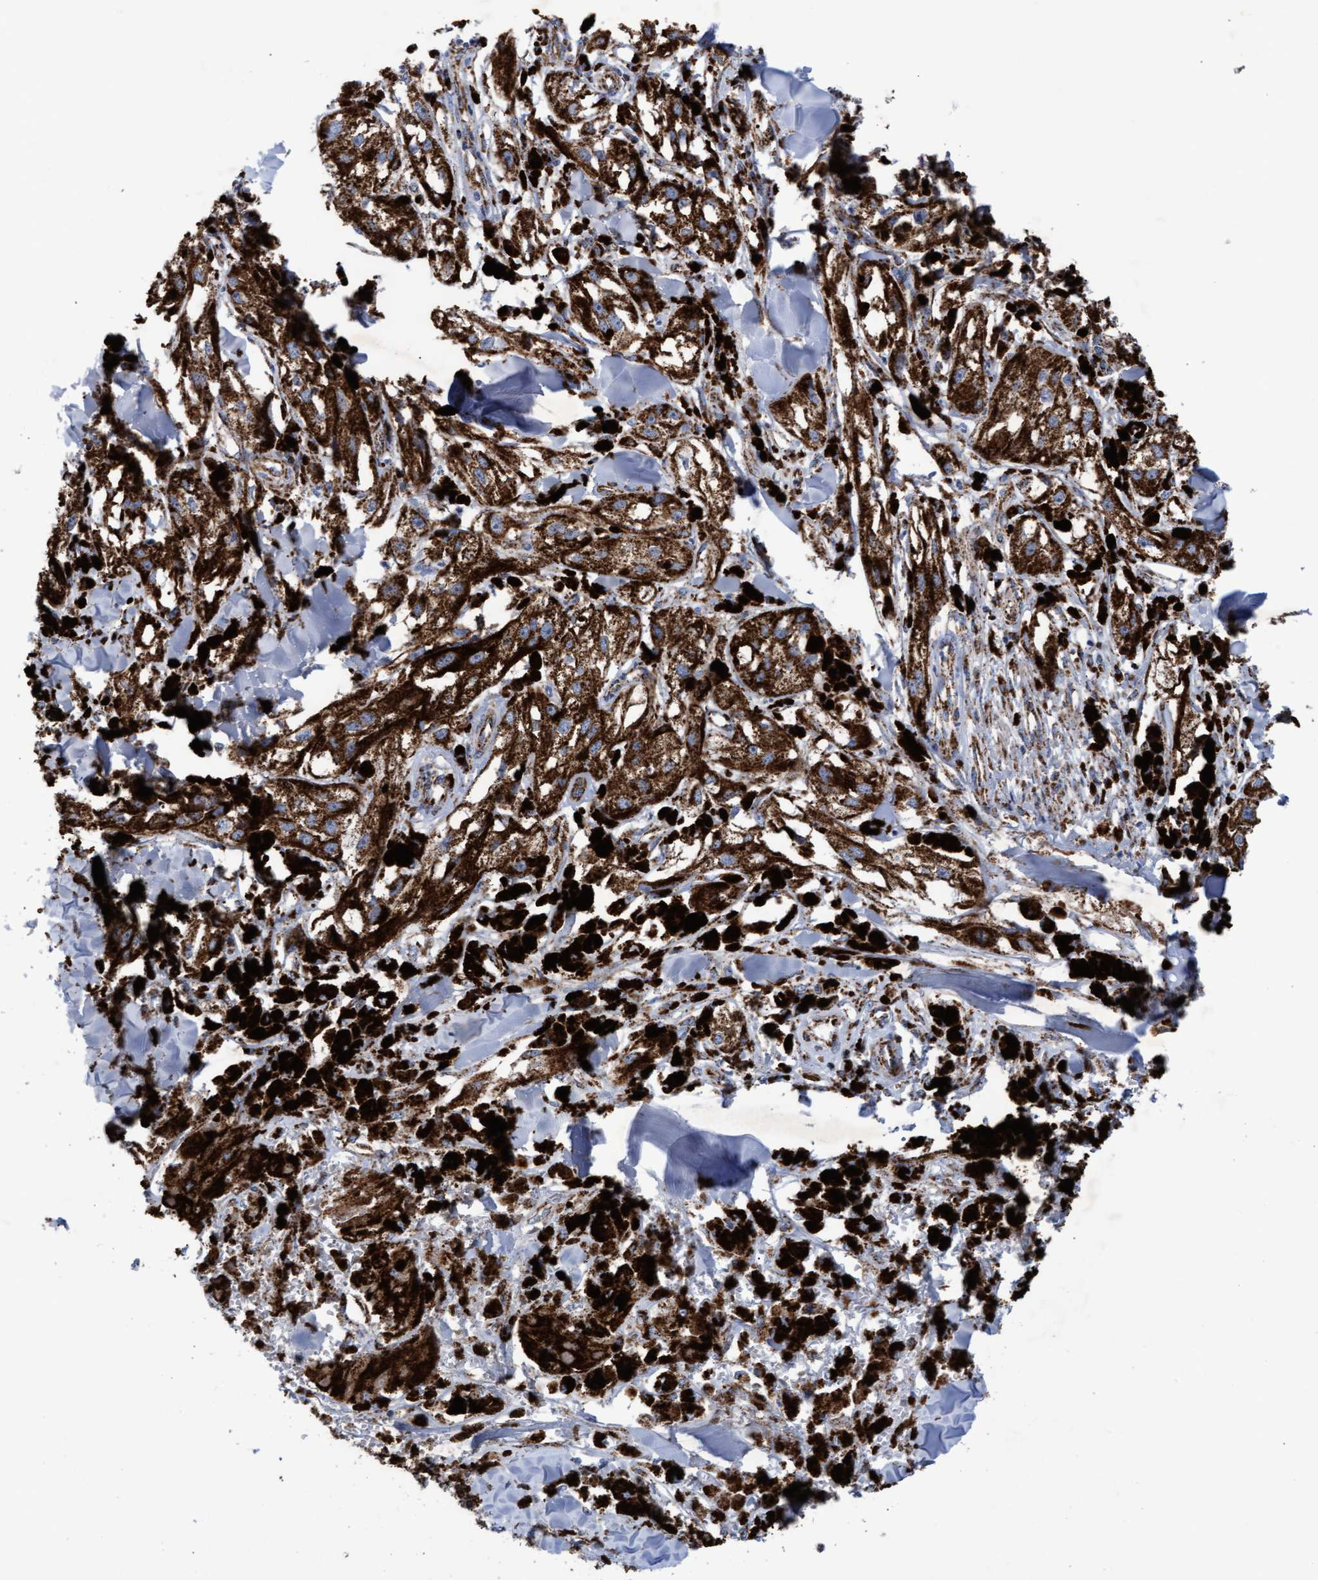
{"staining": {"intensity": "strong", "quantity": ">75%", "location": "cytoplasmic/membranous"}, "tissue": "melanoma", "cell_type": "Tumor cells", "image_type": "cancer", "snomed": [{"axis": "morphology", "description": "Malignant melanoma, NOS"}, {"axis": "topography", "description": "Skin"}], "caption": "Immunohistochemical staining of human melanoma exhibits high levels of strong cytoplasmic/membranous positivity in approximately >75% of tumor cells.", "gene": "MRPL38", "patient": {"sex": "male", "age": 88}}